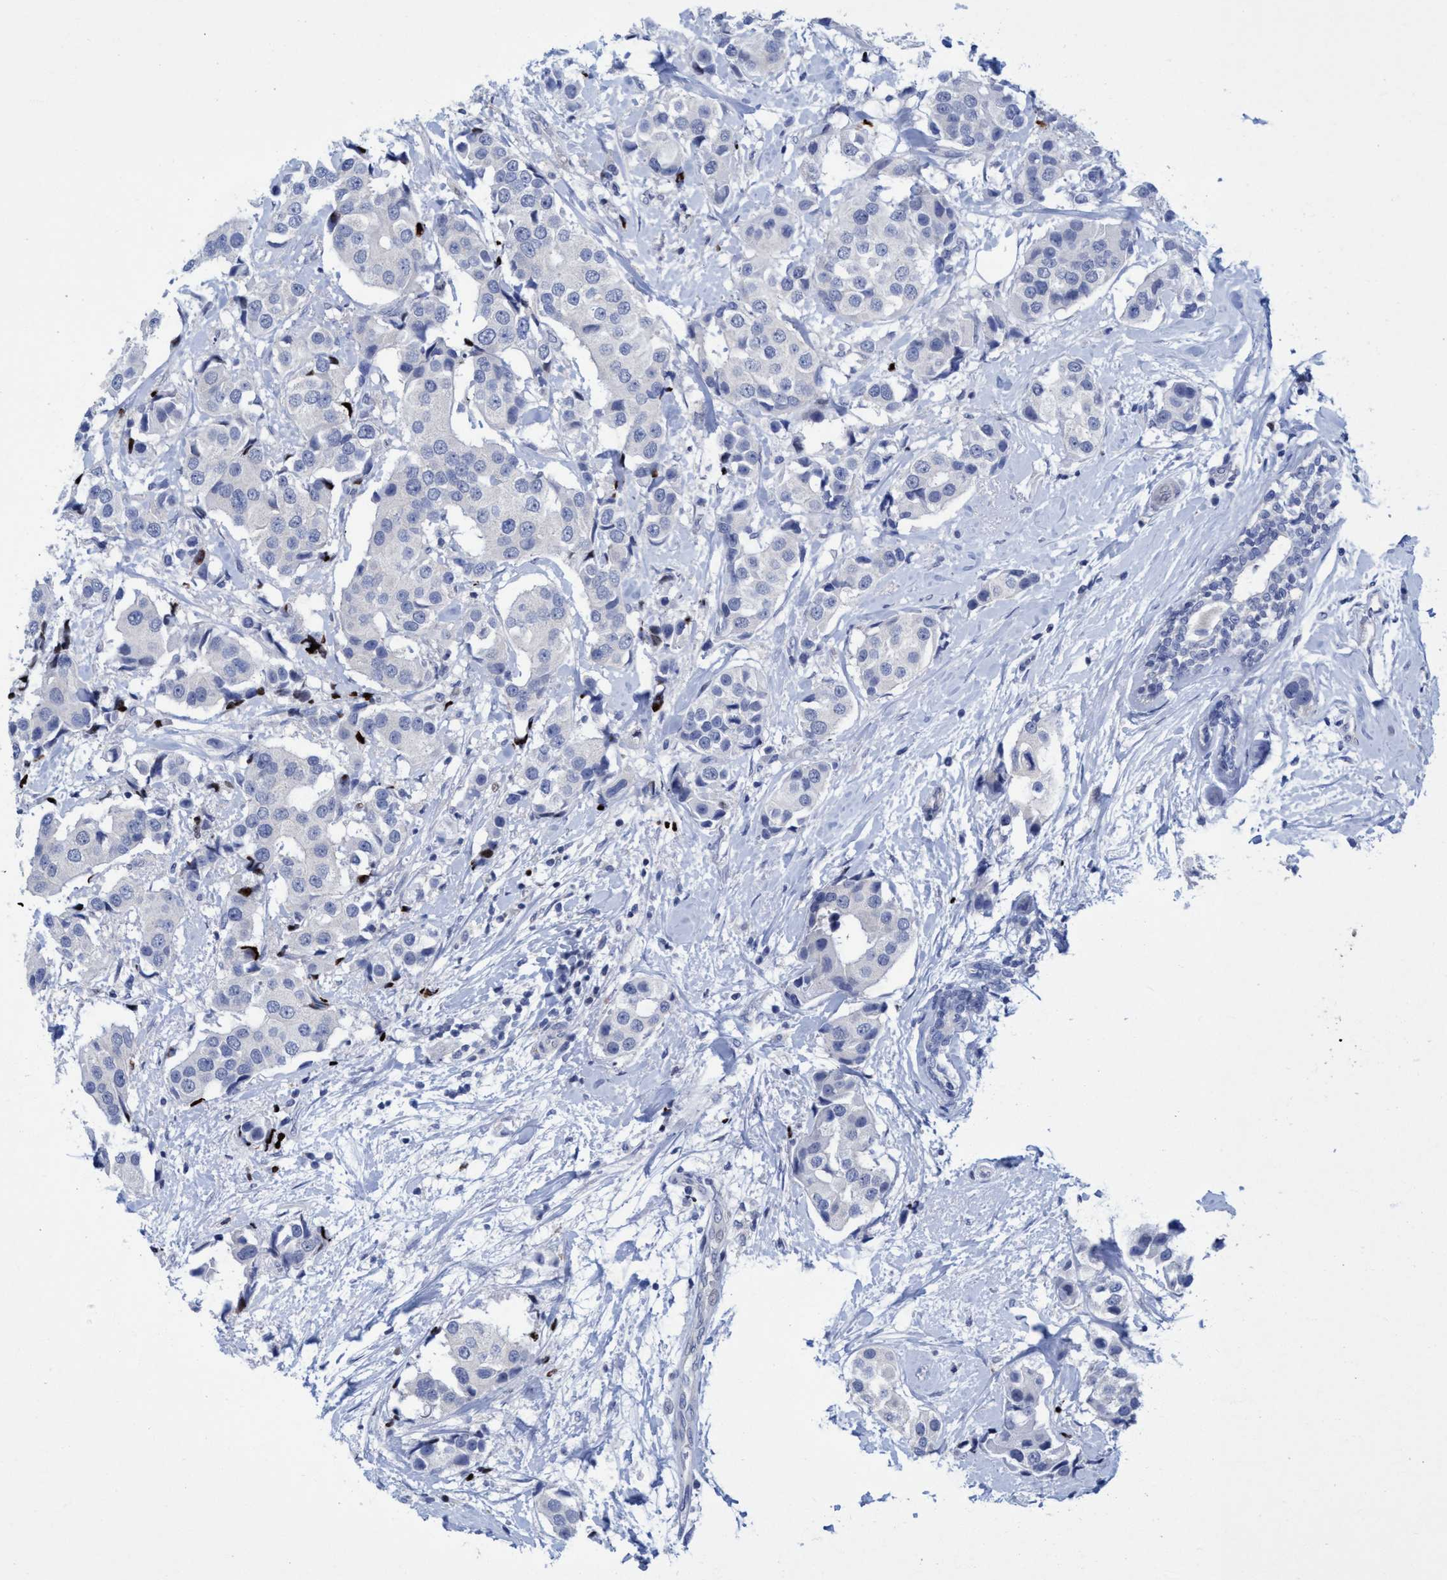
{"staining": {"intensity": "negative", "quantity": "none", "location": "none"}, "tissue": "breast cancer", "cell_type": "Tumor cells", "image_type": "cancer", "snomed": [{"axis": "morphology", "description": "Normal tissue, NOS"}, {"axis": "morphology", "description": "Duct carcinoma"}, {"axis": "topography", "description": "Breast"}], "caption": "IHC histopathology image of neoplastic tissue: intraductal carcinoma (breast) stained with DAB (3,3'-diaminobenzidine) exhibits no significant protein expression in tumor cells.", "gene": "R3HCC1", "patient": {"sex": "female", "age": 39}}